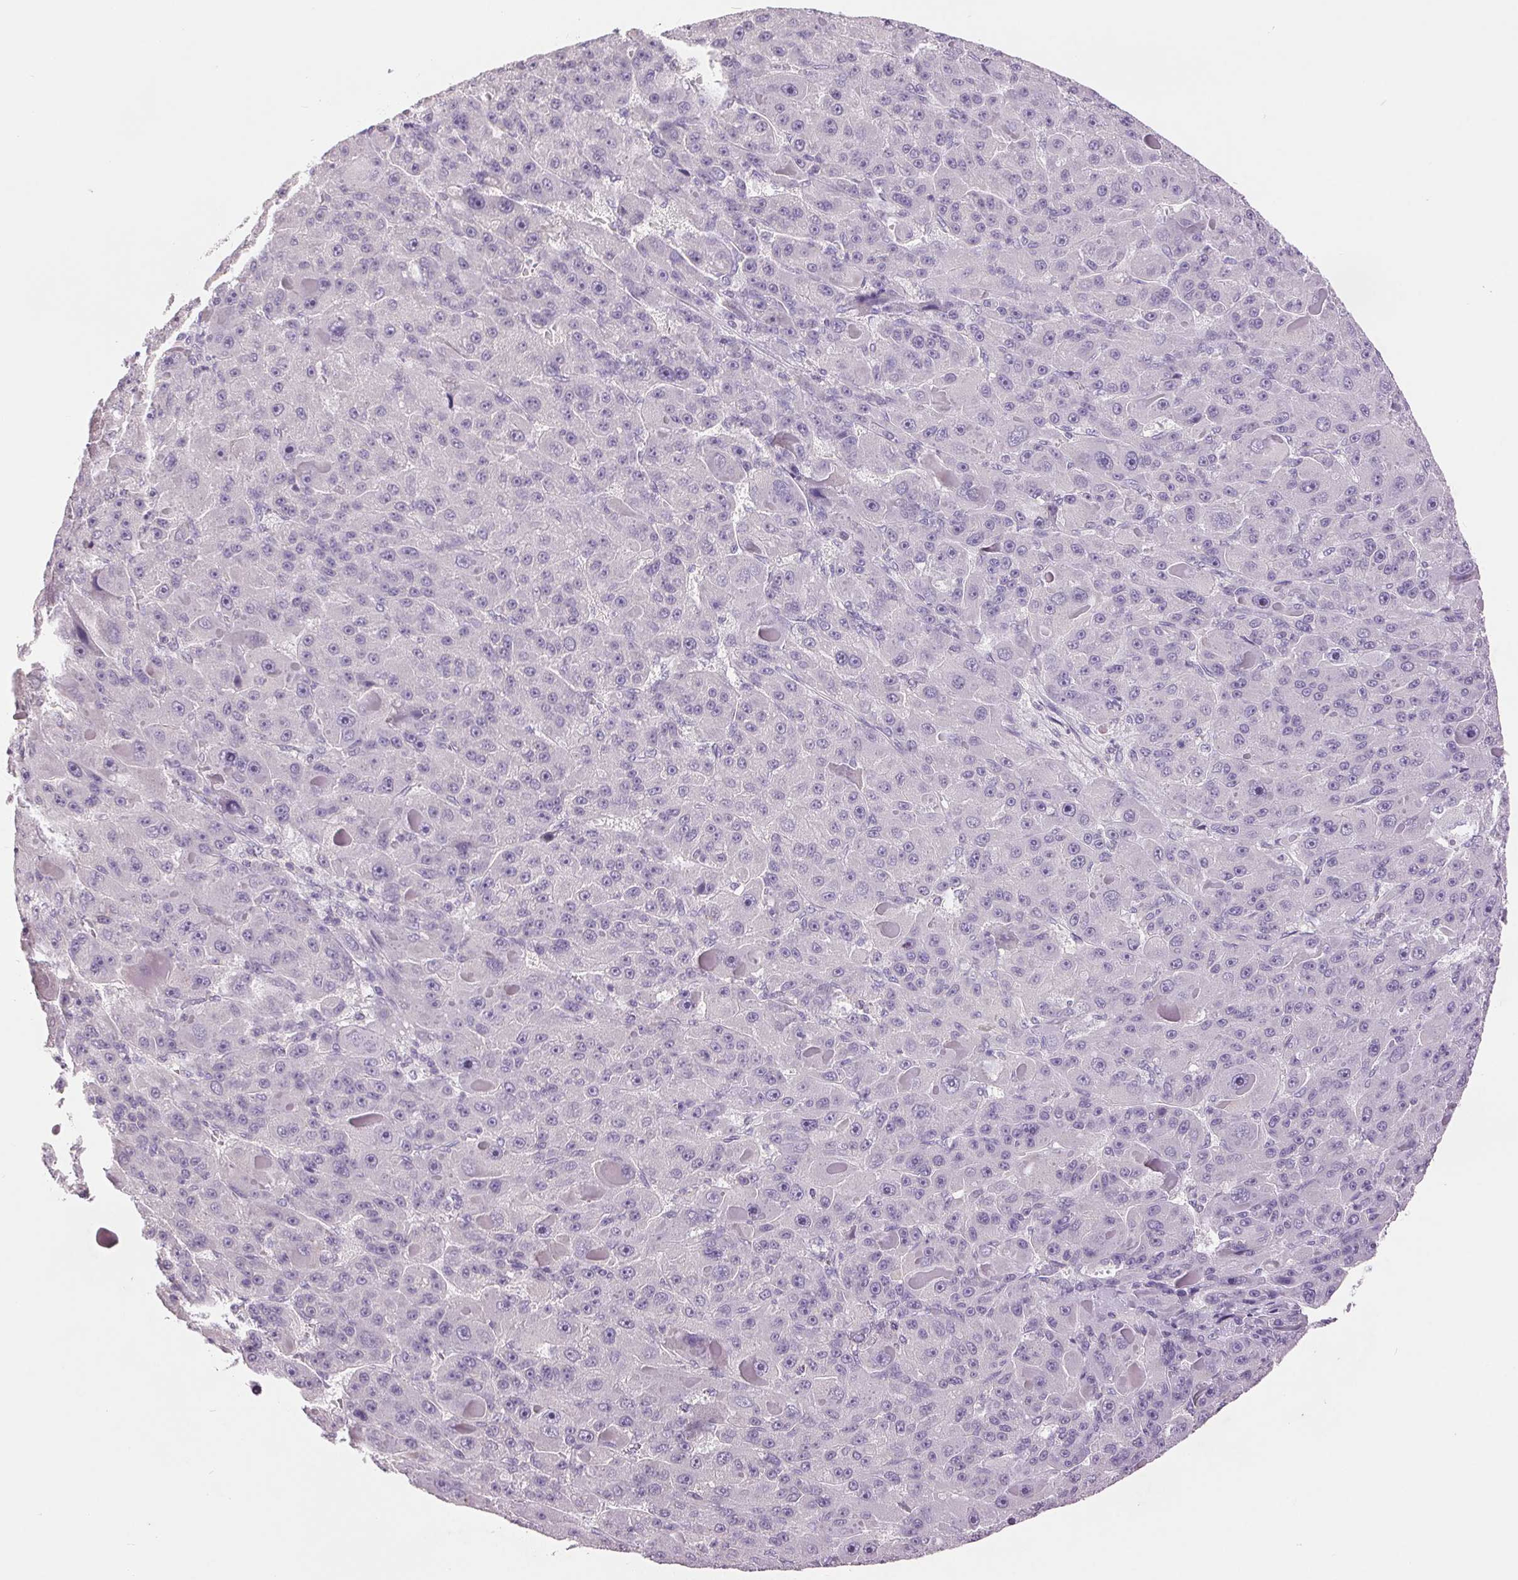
{"staining": {"intensity": "negative", "quantity": "none", "location": "none"}, "tissue": "liver cancer", "cell_type": "Tumor cells", "image_type": "cancer", "snomed": [{"axis": "morphology", "description": "Carcinoma, Hepatocellular, NOS"}, {"axis": "topography", "description": "Liver"}], "caption": "Liver hepatocellular carcinoma was stained to show a protein in brown. There is no significant expression in tumor cells.", "gene": "FXYD4", "patient": {"sex": "male", "age": 76}}